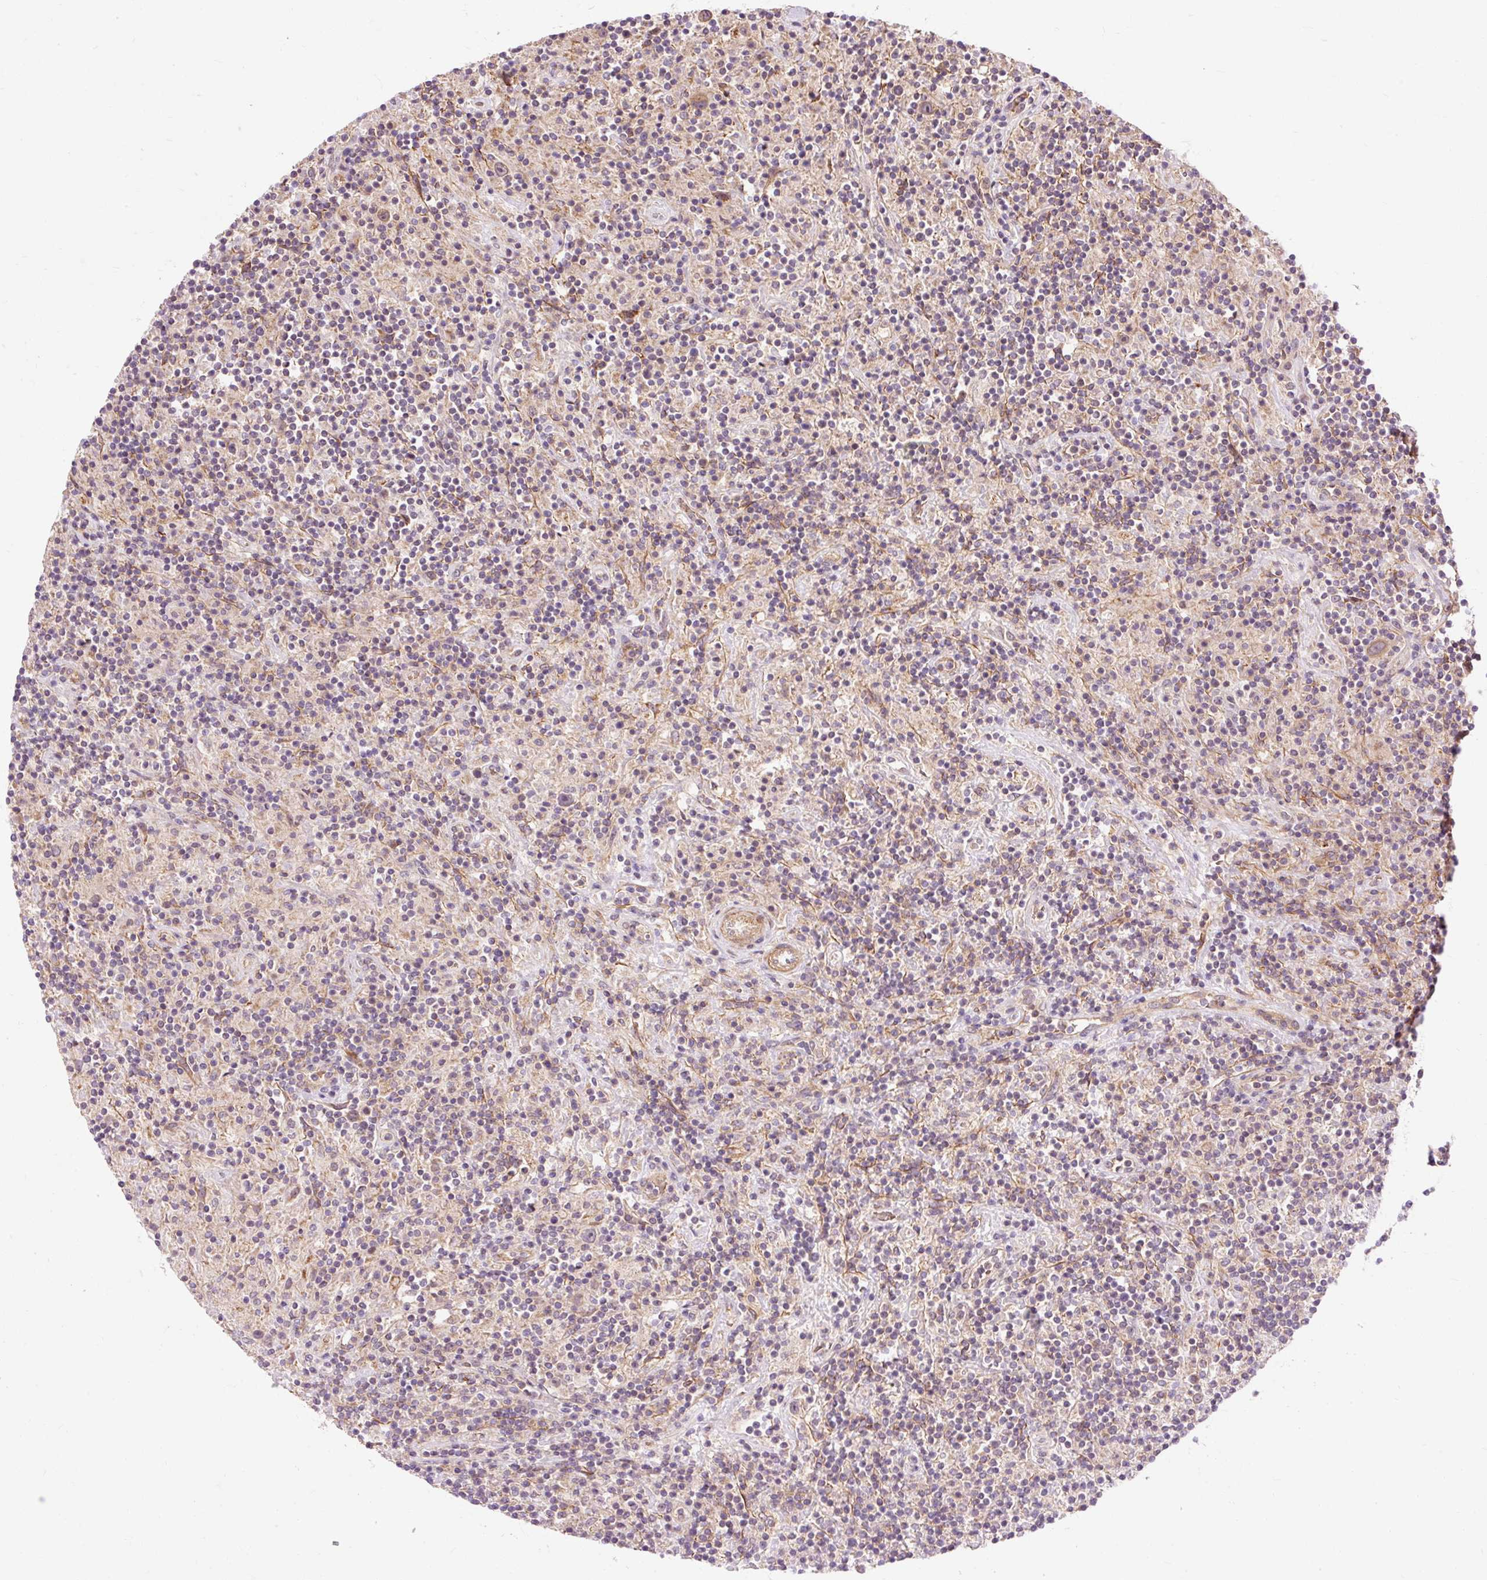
{"staining": {"intensity": "negative", "quantity": "none", "location": "none"}, "tissue": "lymphoma", "cell_type": "Tumor cells", "image_type": "cancer", "snomed": [{"axis": "morphology", "description": "Hodgkin's disease, NOS"}, {"axis": "topography", "description": "Lymph node"}], "caption": "Micrograph shows no significant protein staining in tumor cells of lymphoma.", "gene": "RIPOR3", "patient": {"sex": "male", "age": 70}}